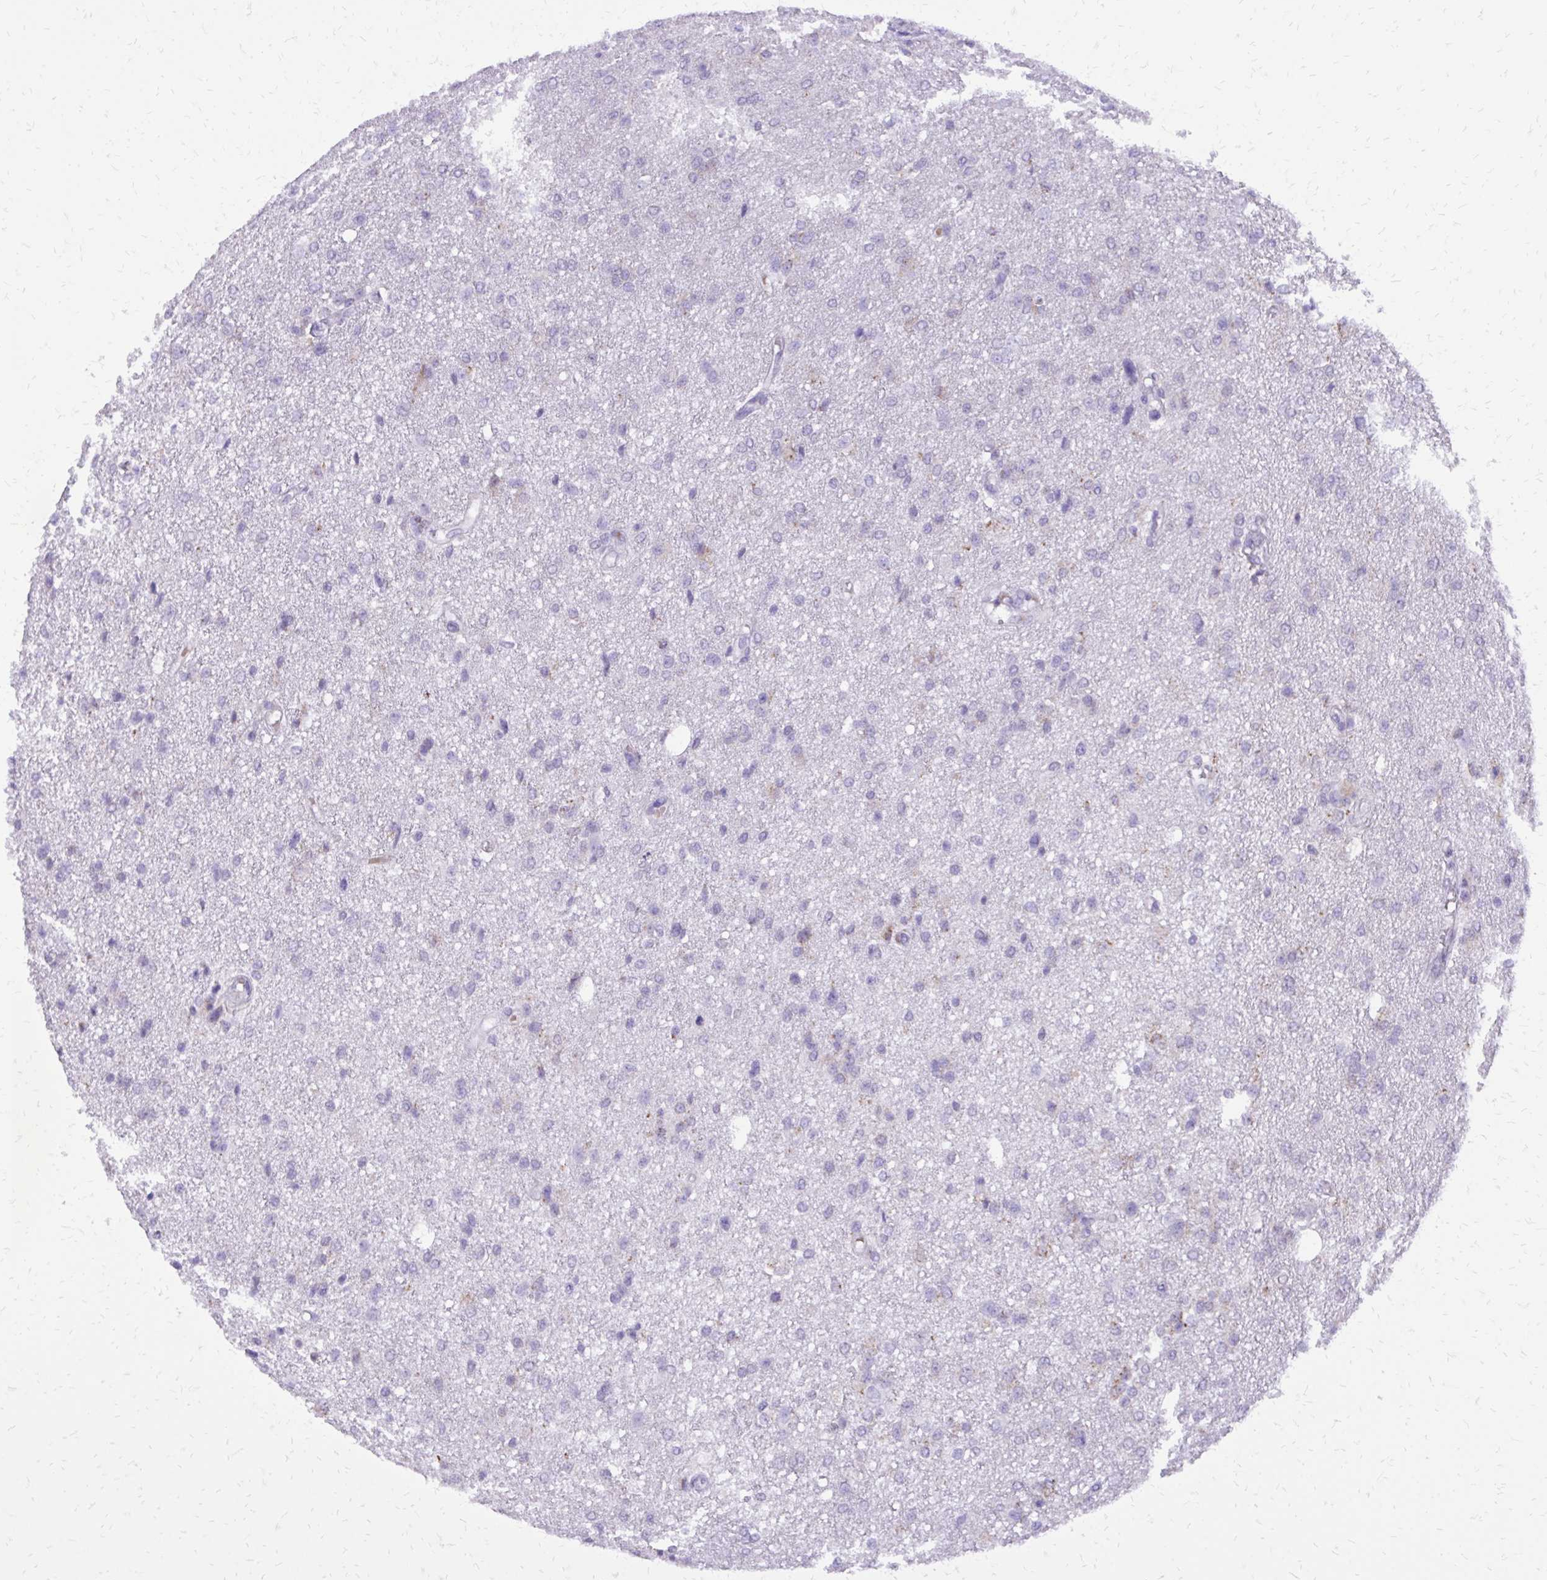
{"staining": {"intensity": "negative", "quantity": "none", "location": "none"}, "tissue": "glioma", "cell_type": "Tumor cells", "image_type": "cancer", "snomed": [{"axis": "morphology", "description": "Glioma, malignant, Low grade"}, {"axis": "topography", "description": "Brain"}], "caption": "This is an immunohistochemistry histopathology image of human glioma. There is no positivity in tumor cells.", "gene": "CAT", "patient": {"sex": "male", "age": 26}}